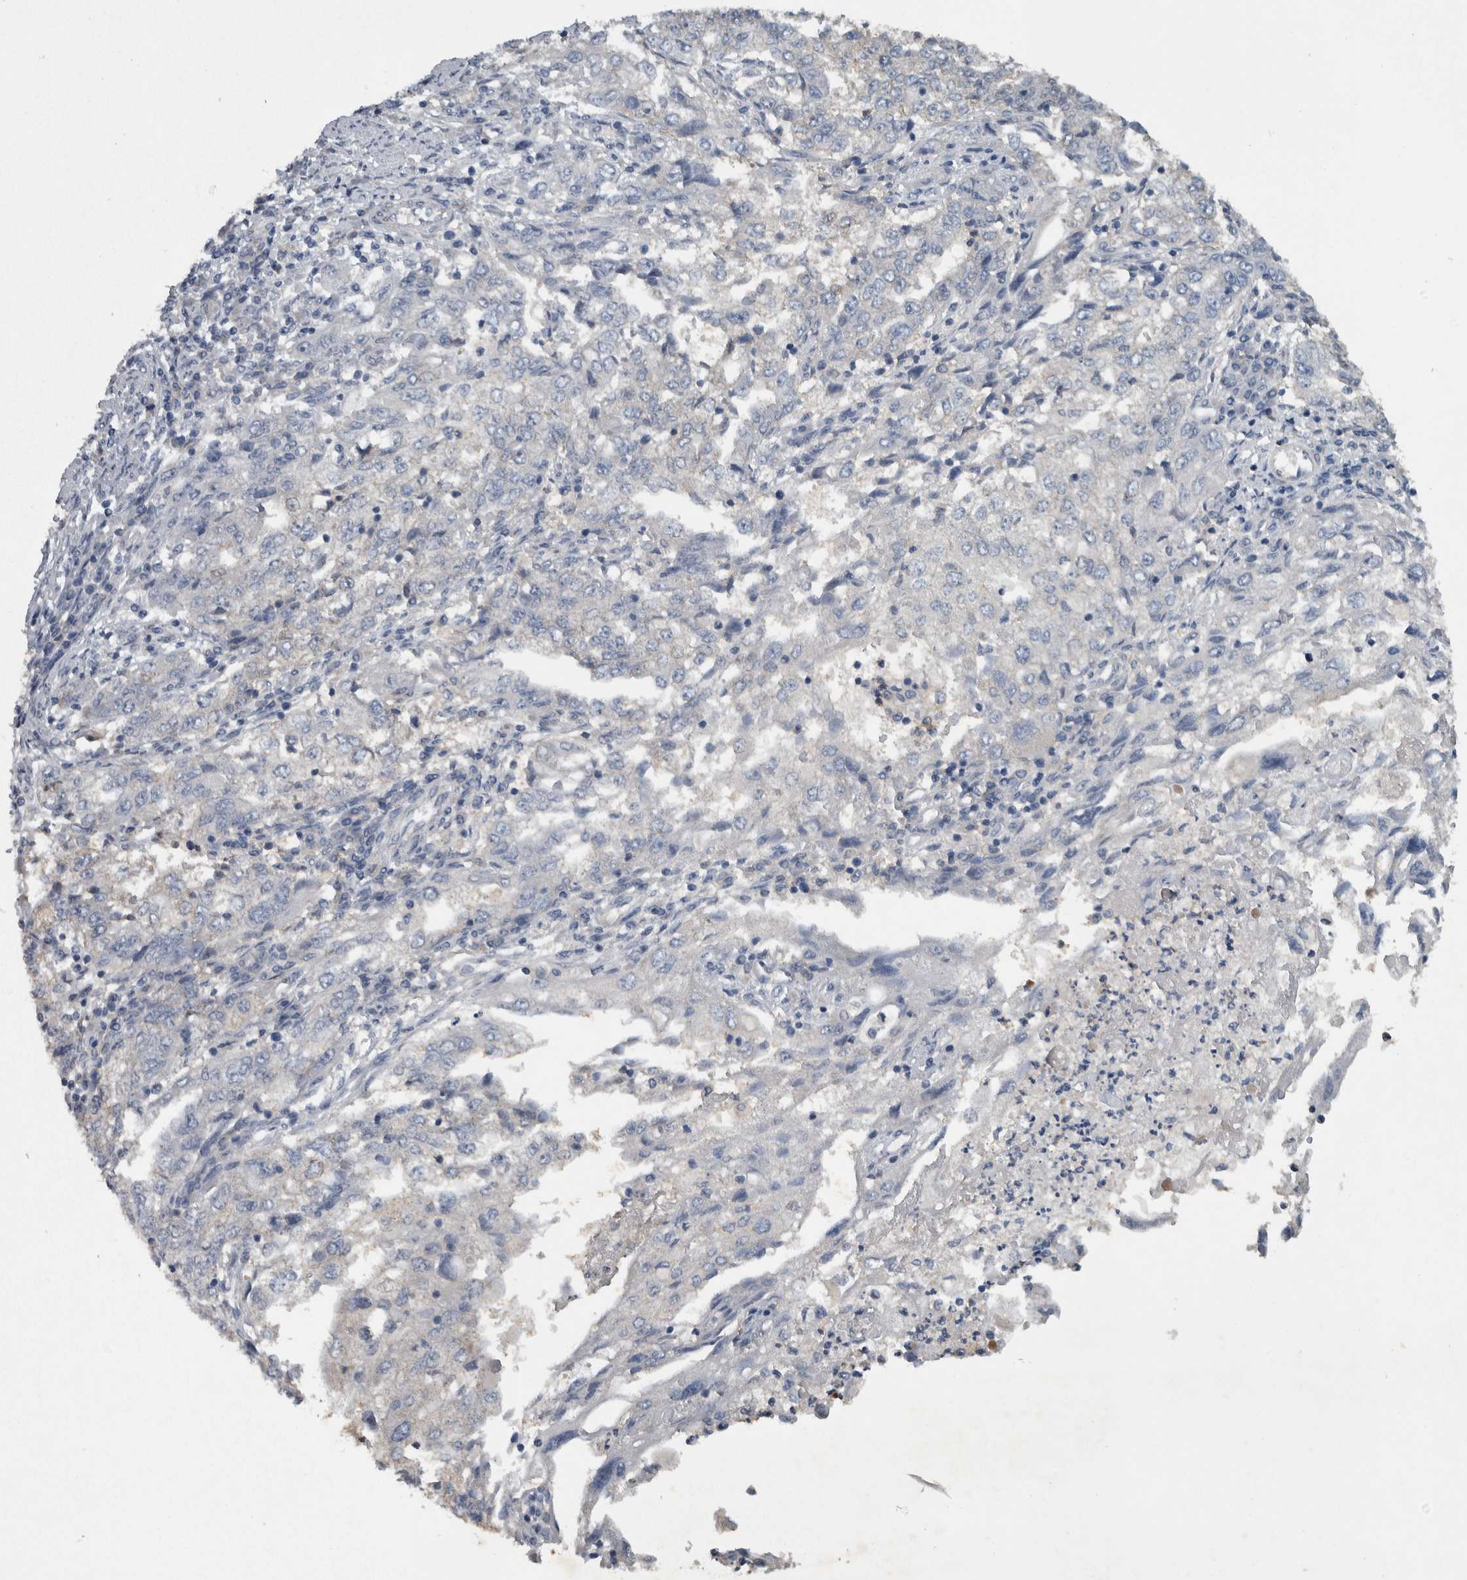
{"staining": {"intensity": "negative", "quantity": "none", "location": "none"}, "tissue": "endometrial cancer", "cell_type": "Tumor cells", "image_type": "cancer", "snomed": [{"axis": "morphology", "description": "Adenocarcinoma, NOS"}, {"axis": "topography", "description": "Endometrium"}], "caption": "Immunohistochemistry histopathology image of neoplastic tissue: adenocarcinoma (endometrial) stained with DAB (3,3'-diaminobenzidine) shows no significant protein positivity in tumor cells. (DAB IHC with hematoxylin counter stain).", "gene": "NT5C2", "patient": {"sex": "female", "age": 49}}